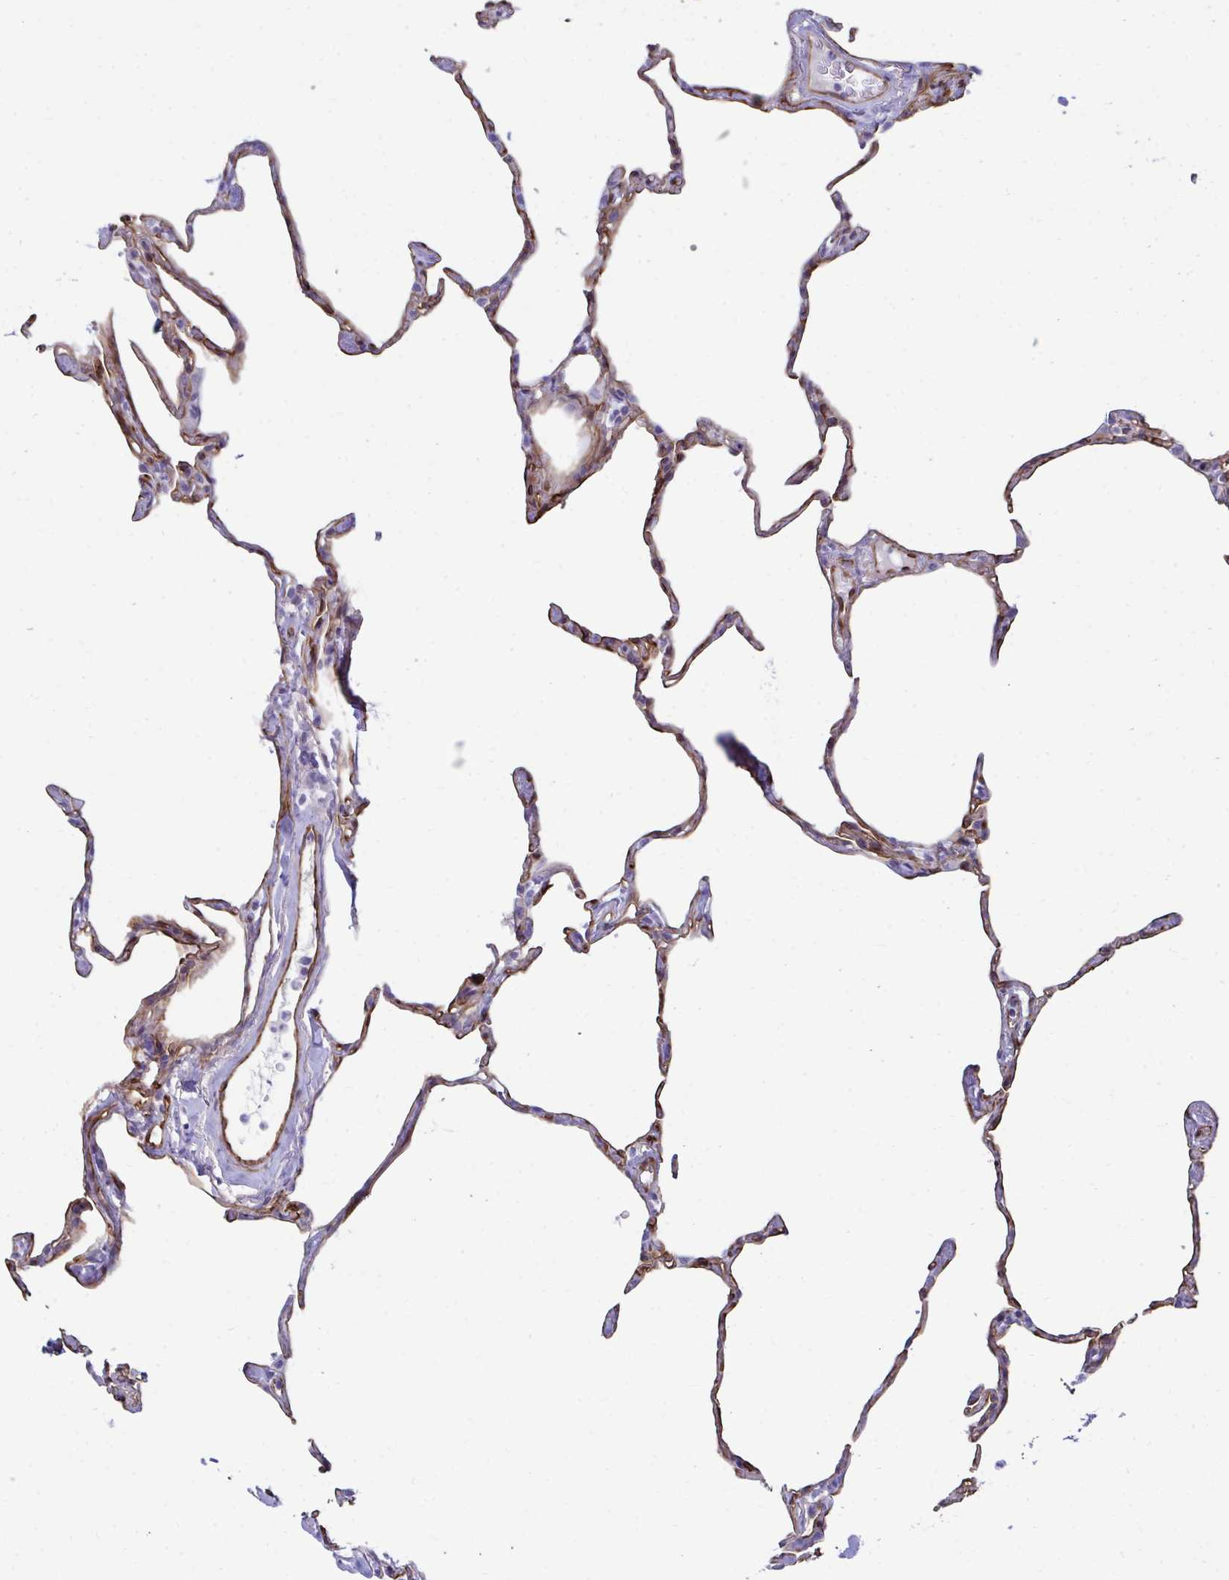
{"staining": {"intensity": "moderate", "quantity": "25%-75%", "location": "cytoplasmic/membranous"}, "tissue": "lung", "cell_type": "Alveolar cells", "image_type": "normal", "snomed": [{"axis": "morphology", "description": "Normal tissue, NOS"}, {"axis": "topography", "description": "Lung"}], "caption": "Alveolar cells exhibit medium levels of moderate cytoplasmic/membranous positivity in about 25%-75% of cells in normal human lung.", "gene": "UBL3", "patient": {"sex": "male", "age": 65}}